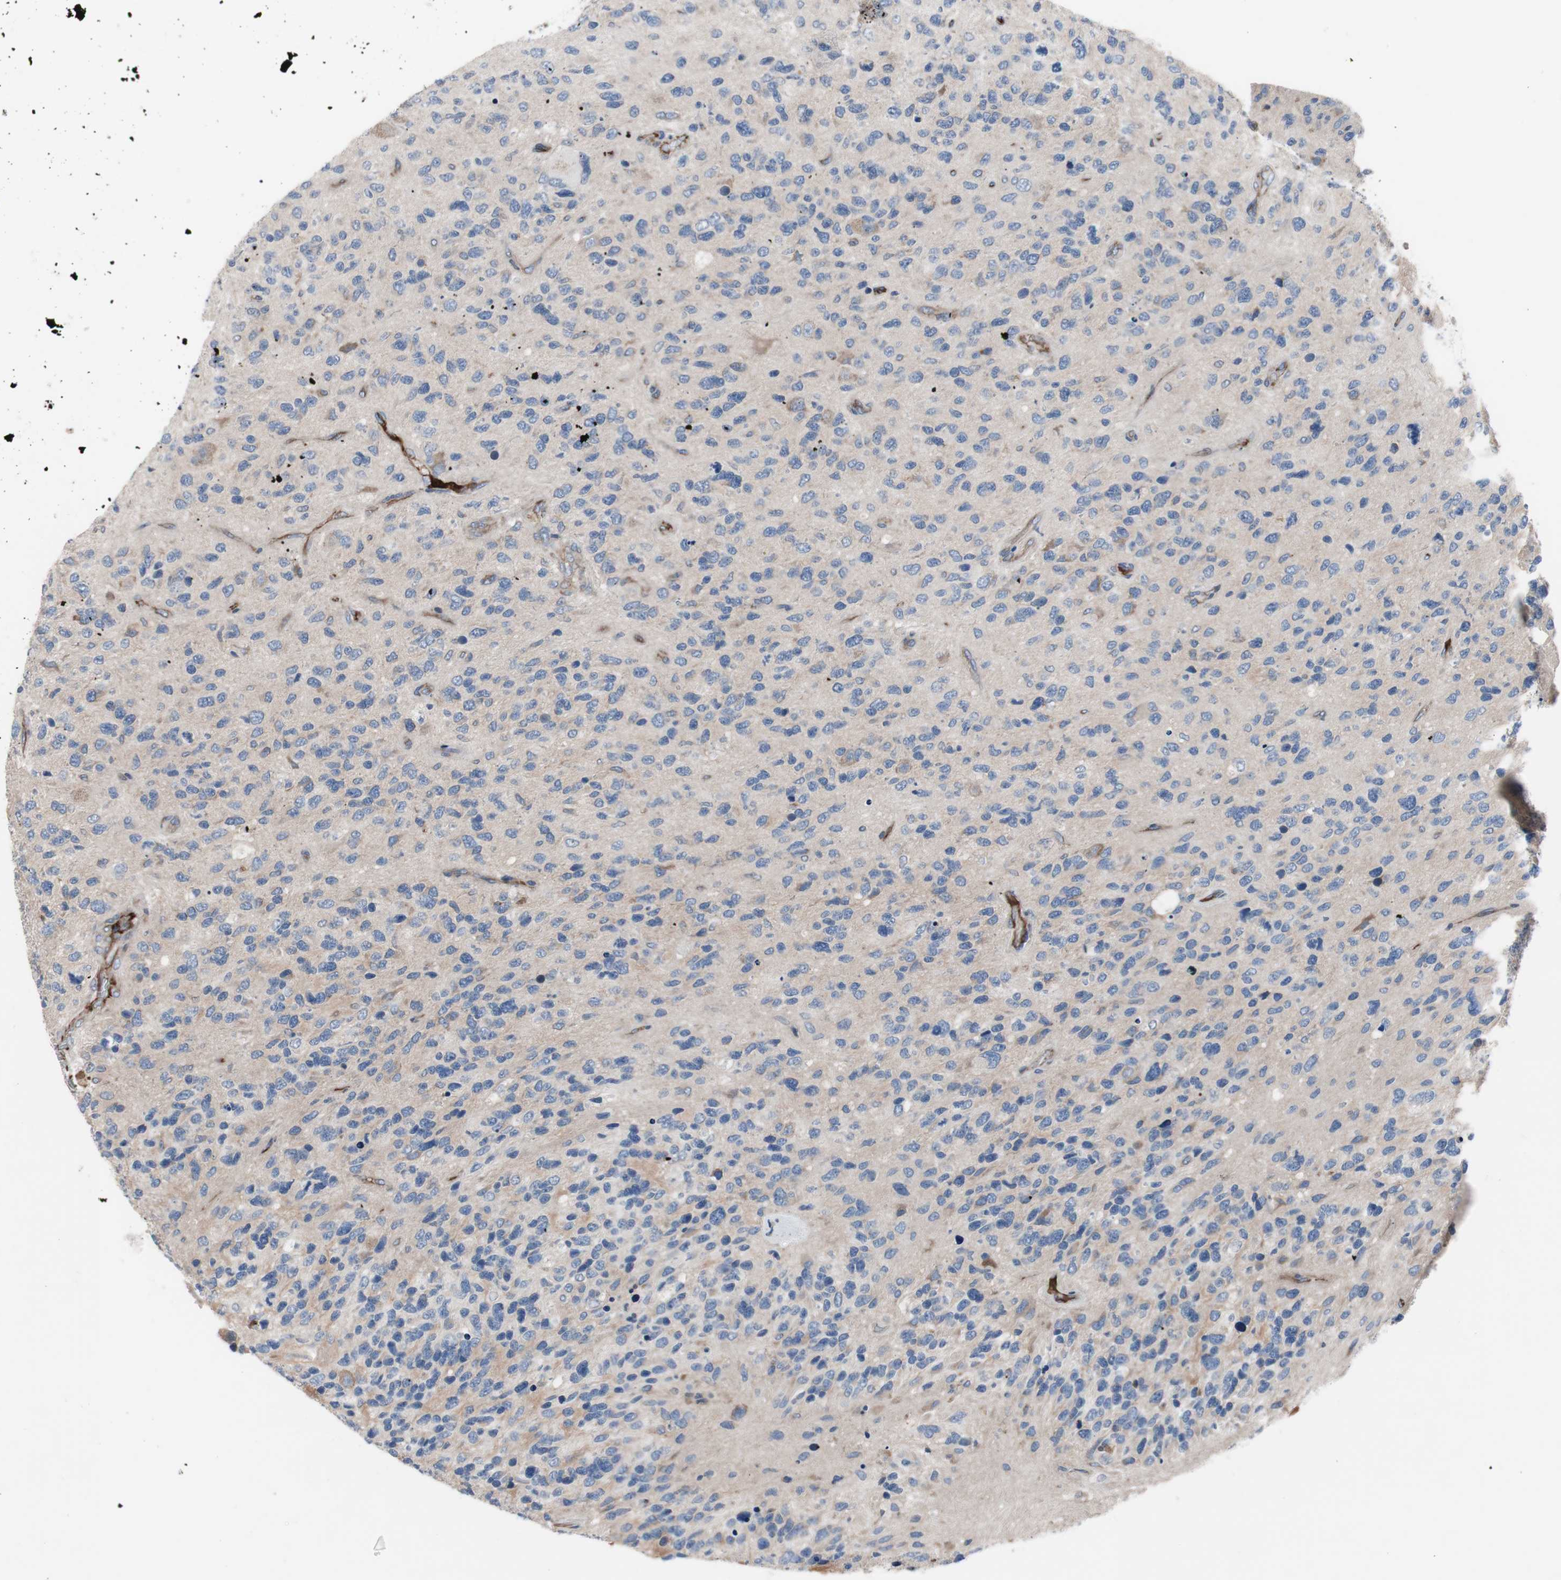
{"staining": {"intensity": "negative", "quantity": "none", "location": "none"}, "tissue": "glioma", "cell_type": "Tumor cells", "image_type": "cancer", "snomed": [{"axis": "morphology", "description": "Glioma, malignant, High grade"}, {"axis": "topography", "description": "Brain"}], "caption": "Tumor cells are negative for brown protein staining in glioma.", "gene": "KANSL1", "patient": {"sex": "female", "age": 58}}